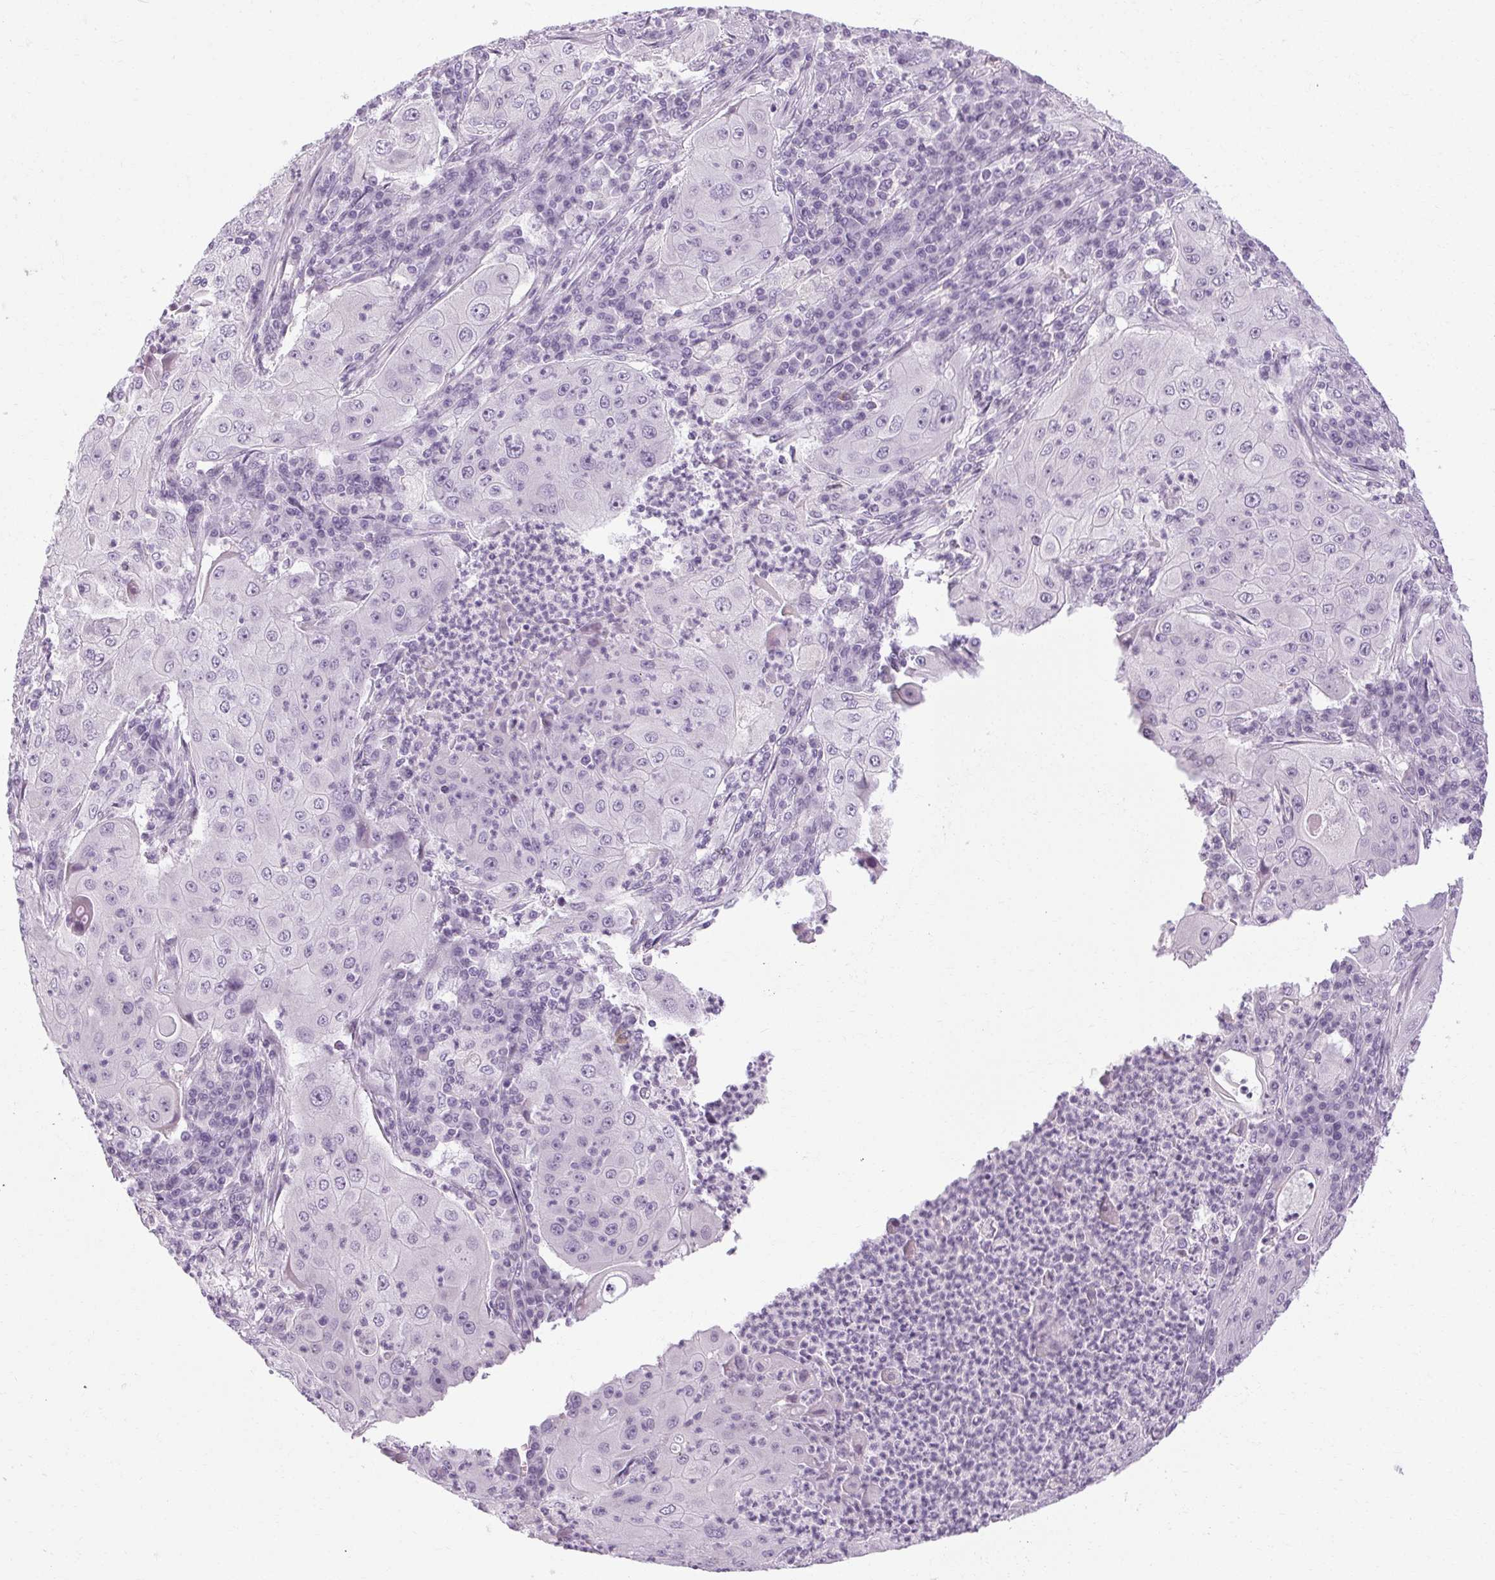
{"staining": {"intensity": "negative", "quantity": "none", "location": "none"}, "tissue": "lung cancer", "cell_type": "Tumor cells", "image_type": "cancer", "snomed": [{"axis": "morphology", "description": "Squamous cell carcinoma, NOS"}, {"axis": "topography", "description": "Lung"}], "caption": "Lung cancer was stained to show a protein in brown. There is no significant expression in tumor cells.", "gene": "POMC", "patient": {"sex": "female", "age": 59}}